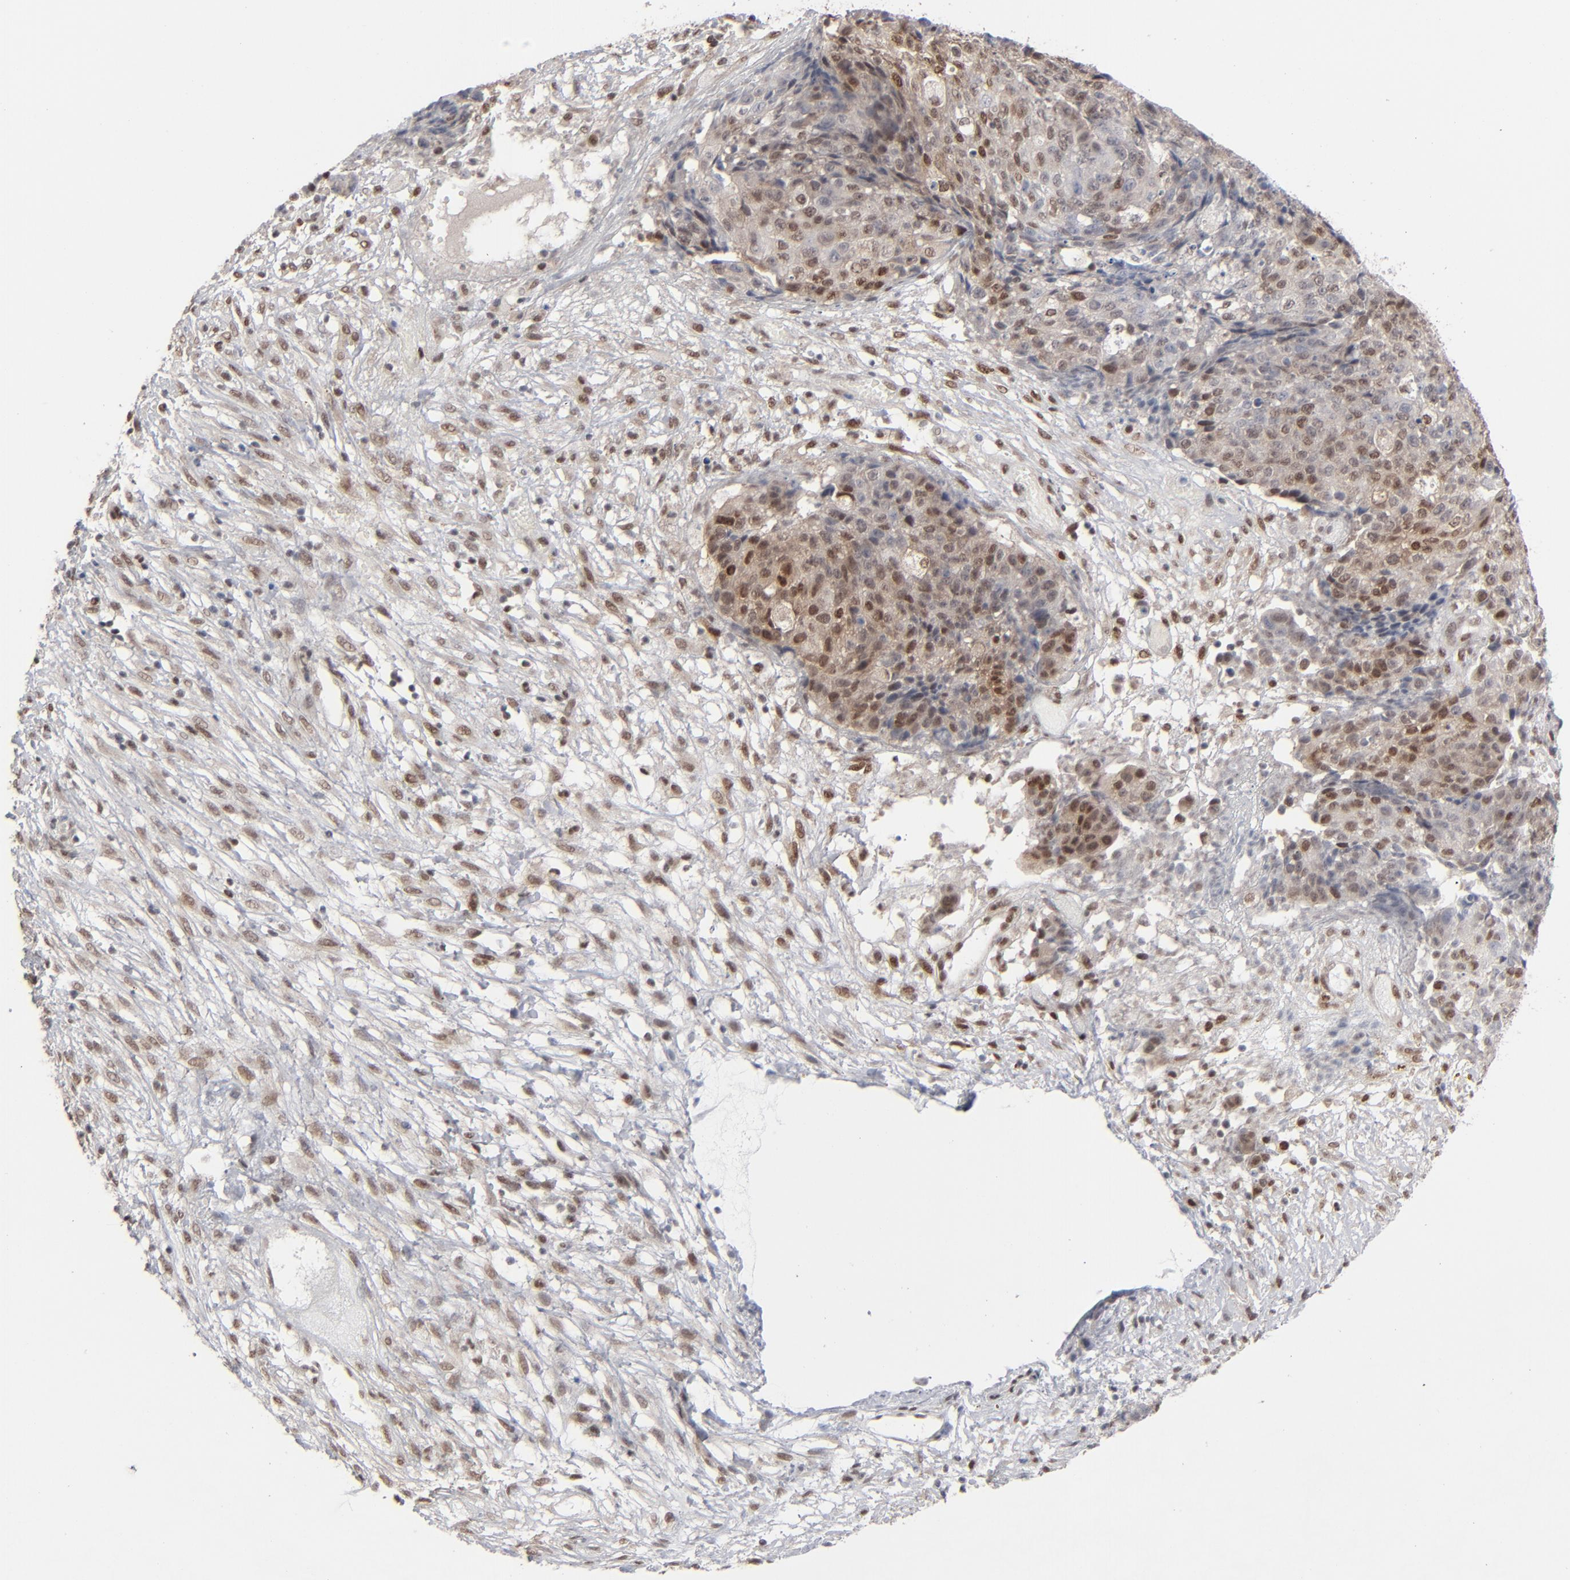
{"staining": {"intensity": "moderate", "quantity": "25%-75%", "location": "cytoplasmic/membranous,nuclear"}, "tissue": "ovarian cancer", "cell_type": "Tumor cells", "image_type": "cancer", "snomed": [{"axis": "morphology", "description": "Carcinoma, endometroid"}, {"axis": "topography", "description": "Ovary"}], "caption": "A micrograph of ovarian cancer stained for a protein shows moderate cytoplasmic/membranous and nuclear brown staining in tumor cells.", "gene": "IRF9", "patient": {"sex": "female", "age": 42}}